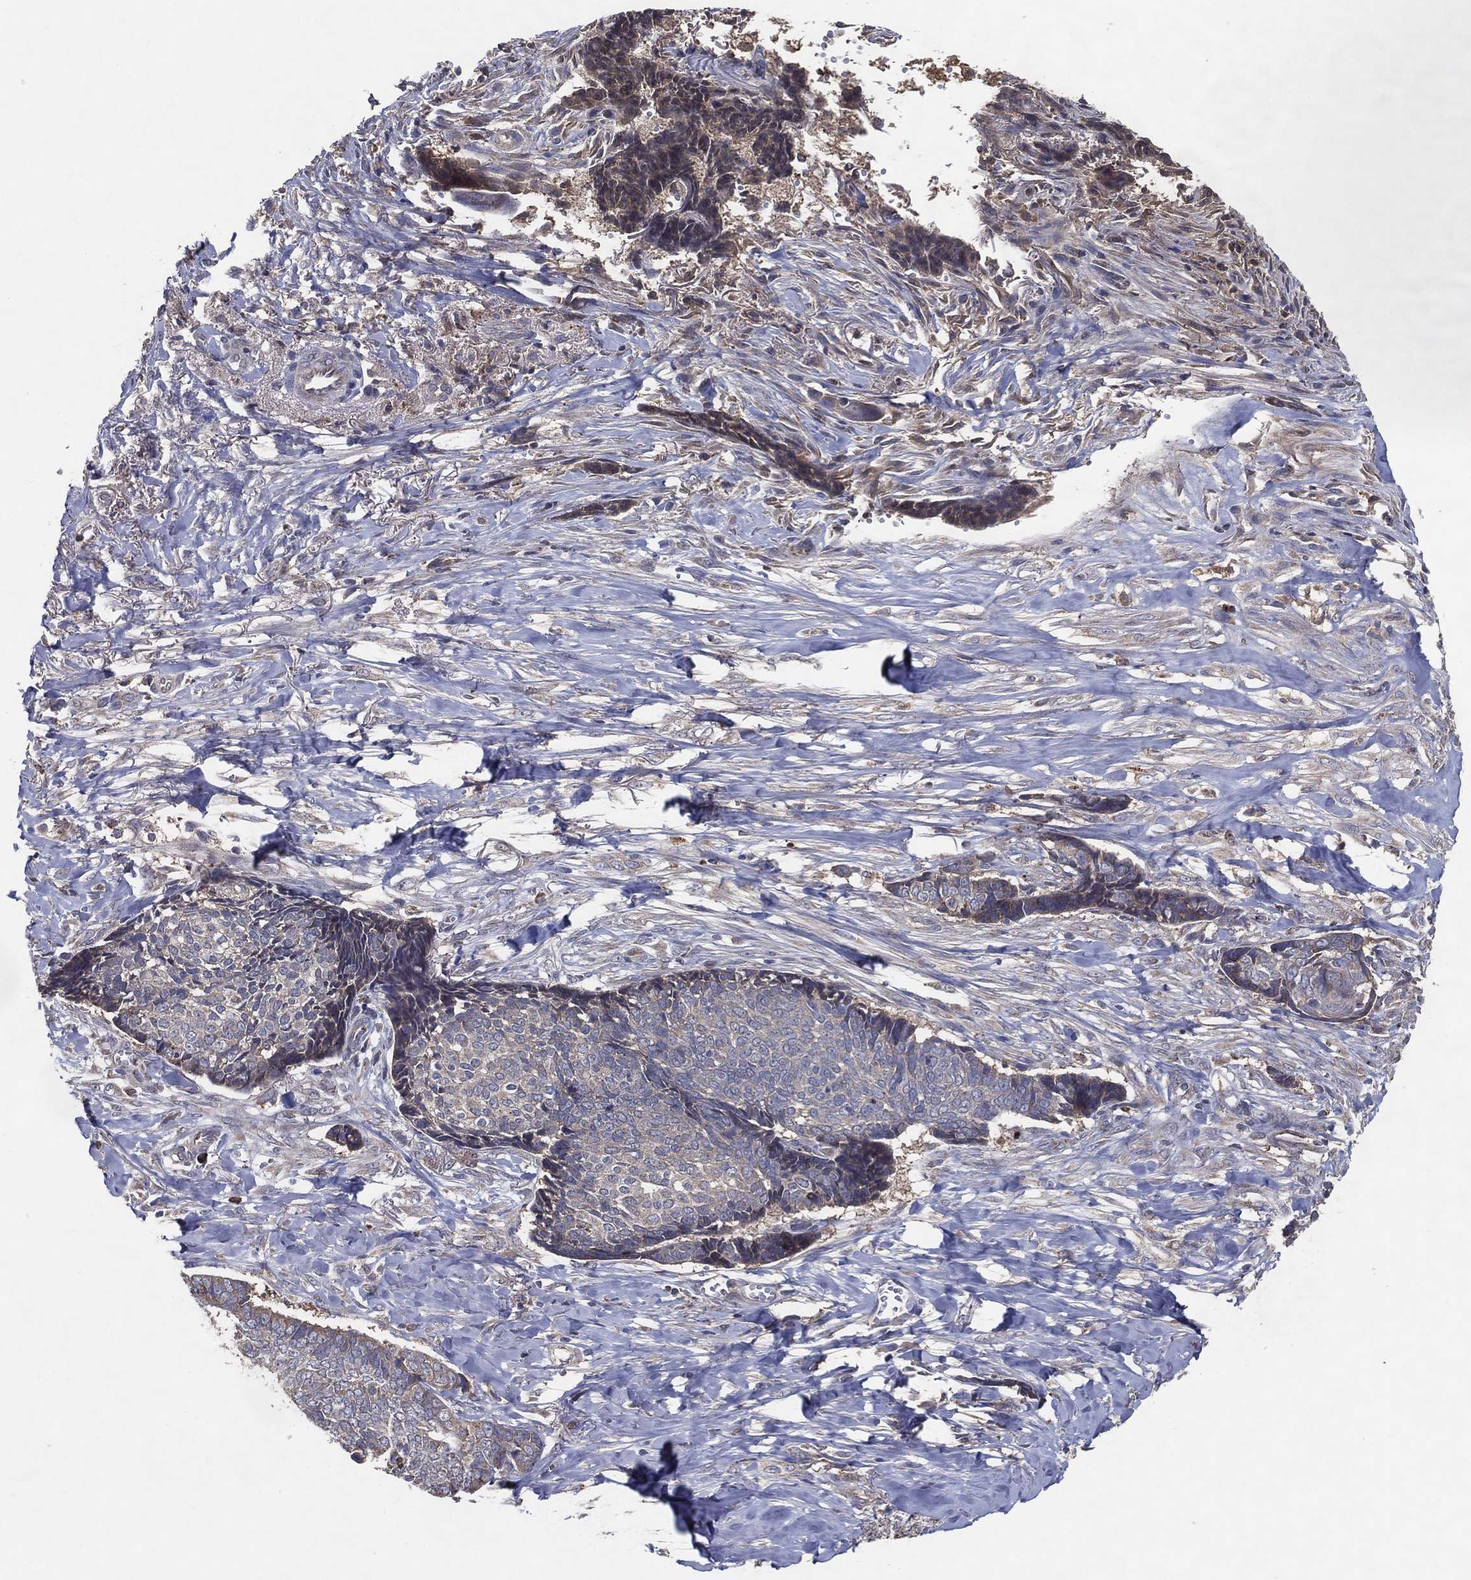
{"staining": {"intensity": "weak", "quantity": "<25%", "location": "cytoplasmic/membranous"}, "tissue": "skin cancer", "cell_type": "Tumor cells", "image_type": "cancer", "snomed": [{"axis": "morphology", "description": "Basal cell carcinoma"}, {"axis": "topography", "description": "Skin"}], "caption": "Human skin cancer stained for a protein using immunohistochemistry (IHC) demonstrates no positivity in tumor cells.", "gene": "MT-ND1", "patient": {"sex": "male", "age": 86}}